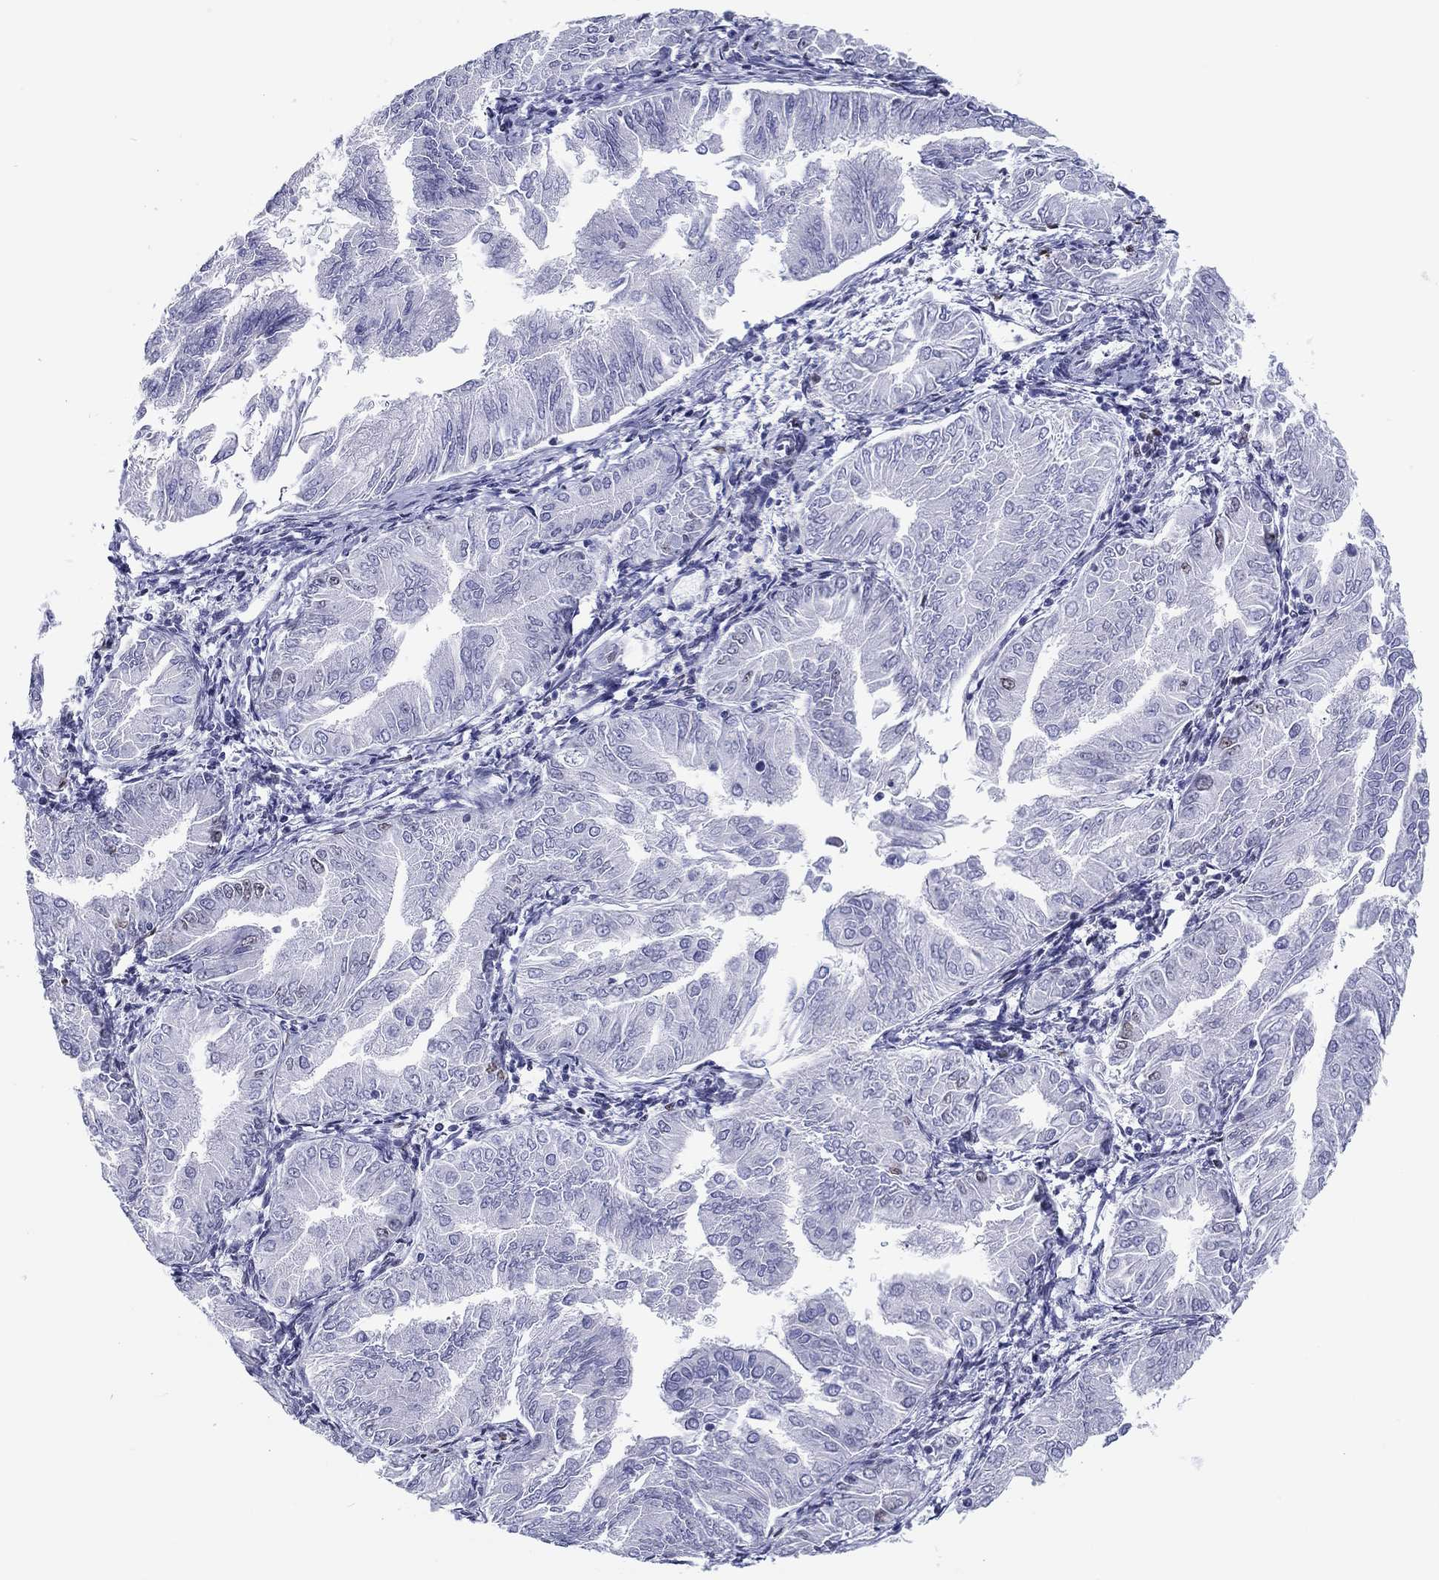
{"staining": {"intensity": "negative", "quantity": "none", "location": "none"}, "tissue": "endometrial cancer", "cell_type": "Tumor cells", "image_type": "cancer", "snomed": [{"axis": "morphology", "description": "Adenocarcinoma, NOS"}, {"axis": "topography", "description": "Endometrium"}], "caption": "Endometrial adenocarcinoma stained for a protein using immunohistochemistry (IHC) exhibits no expression tumor cells.", "gene": "H1-1", "patient": {"sex": "female", "age": 53}}